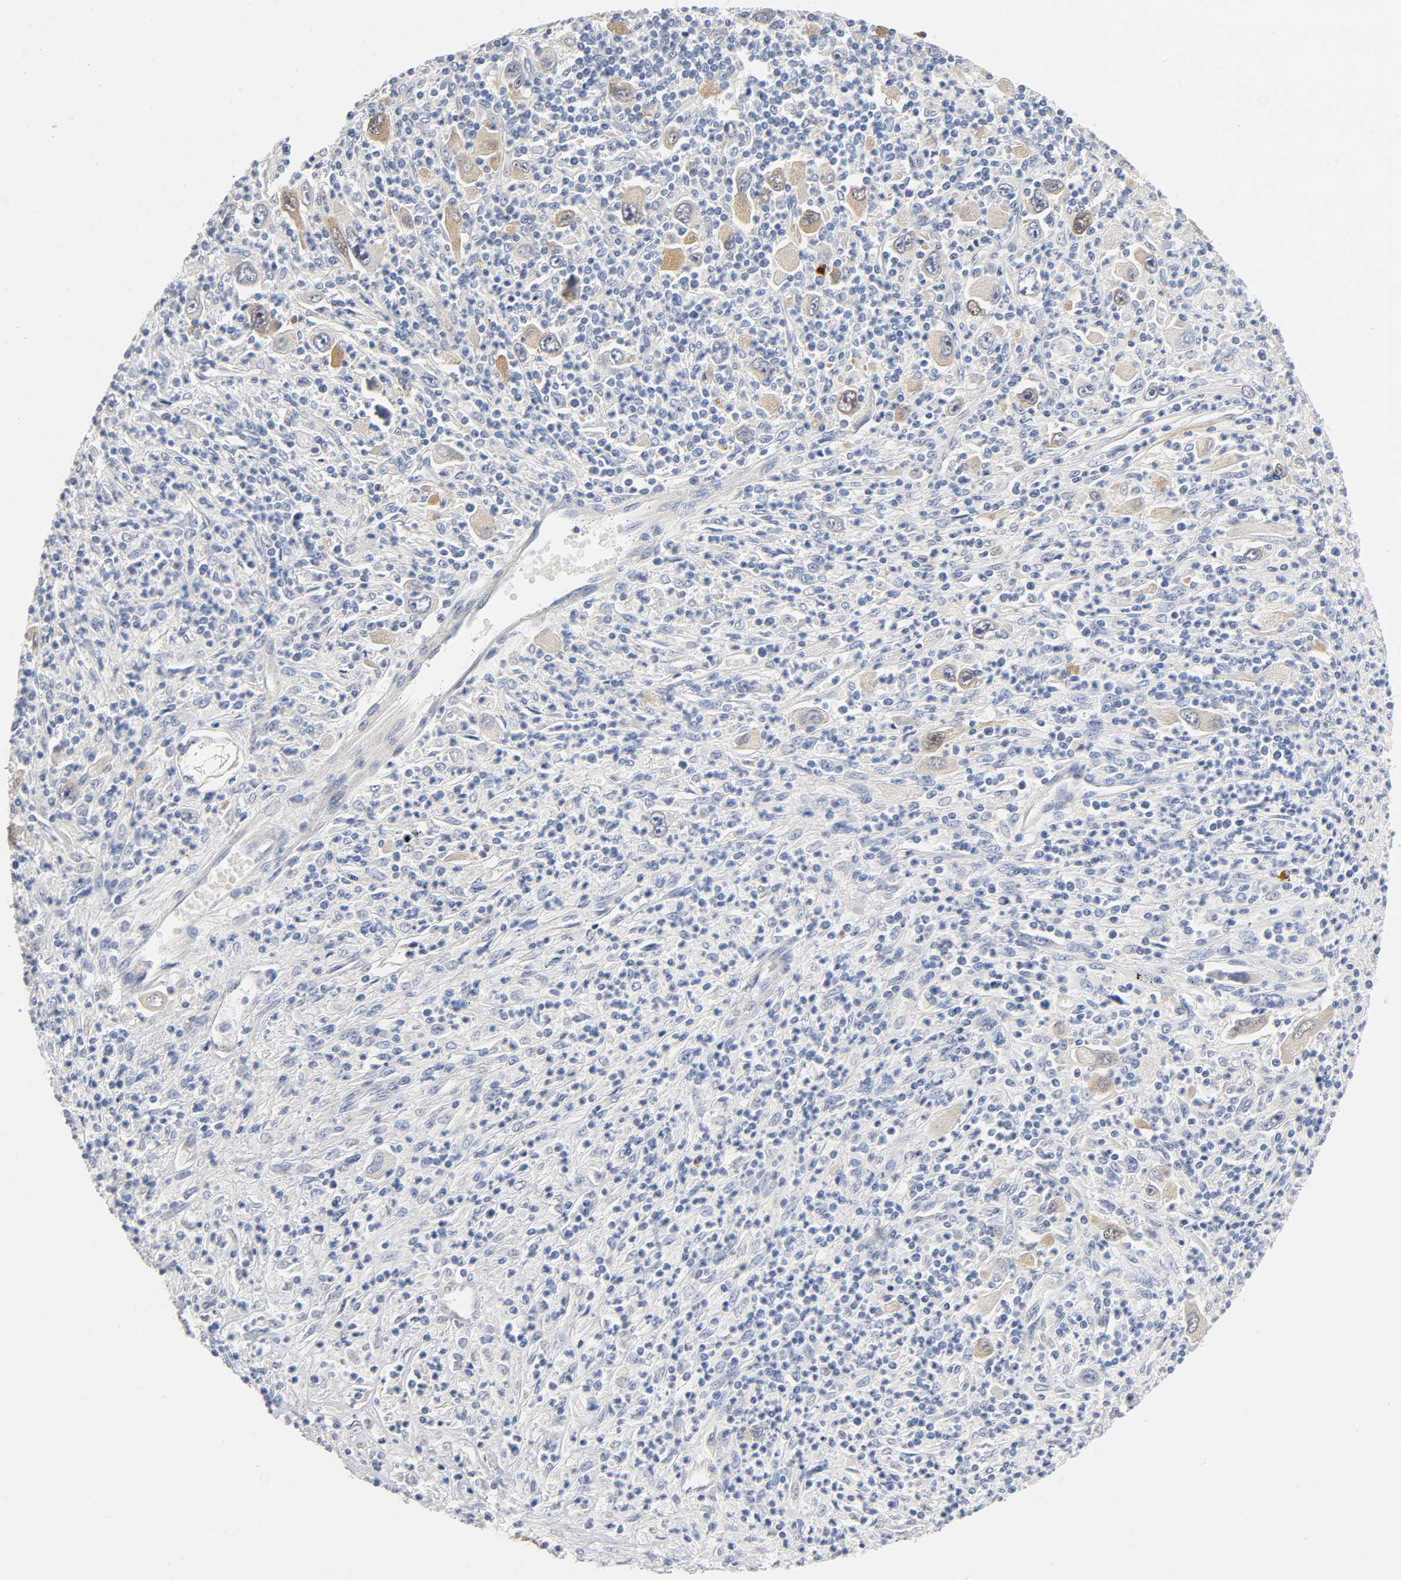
{"staining": {"intensity": "weak", "quantity": "<25%", "location": "cytoplasmic/membranous"}, "tissue": "melanoma", "cell_type": "Tumor cells", "image_type": "cancer", "snomed": [{"axis": "morphology", "description": "Malignant melanoma, Metastatic site"}, {"axis": "topography", "description": "Skin"}], "caption": "This is a micrograph of immunohistochemistry staining of malignant melanoma (metastatic site), which shows no staining in tumor cells.", "gene": "TNC", "patient": {"sex": "female", "age": 56}}